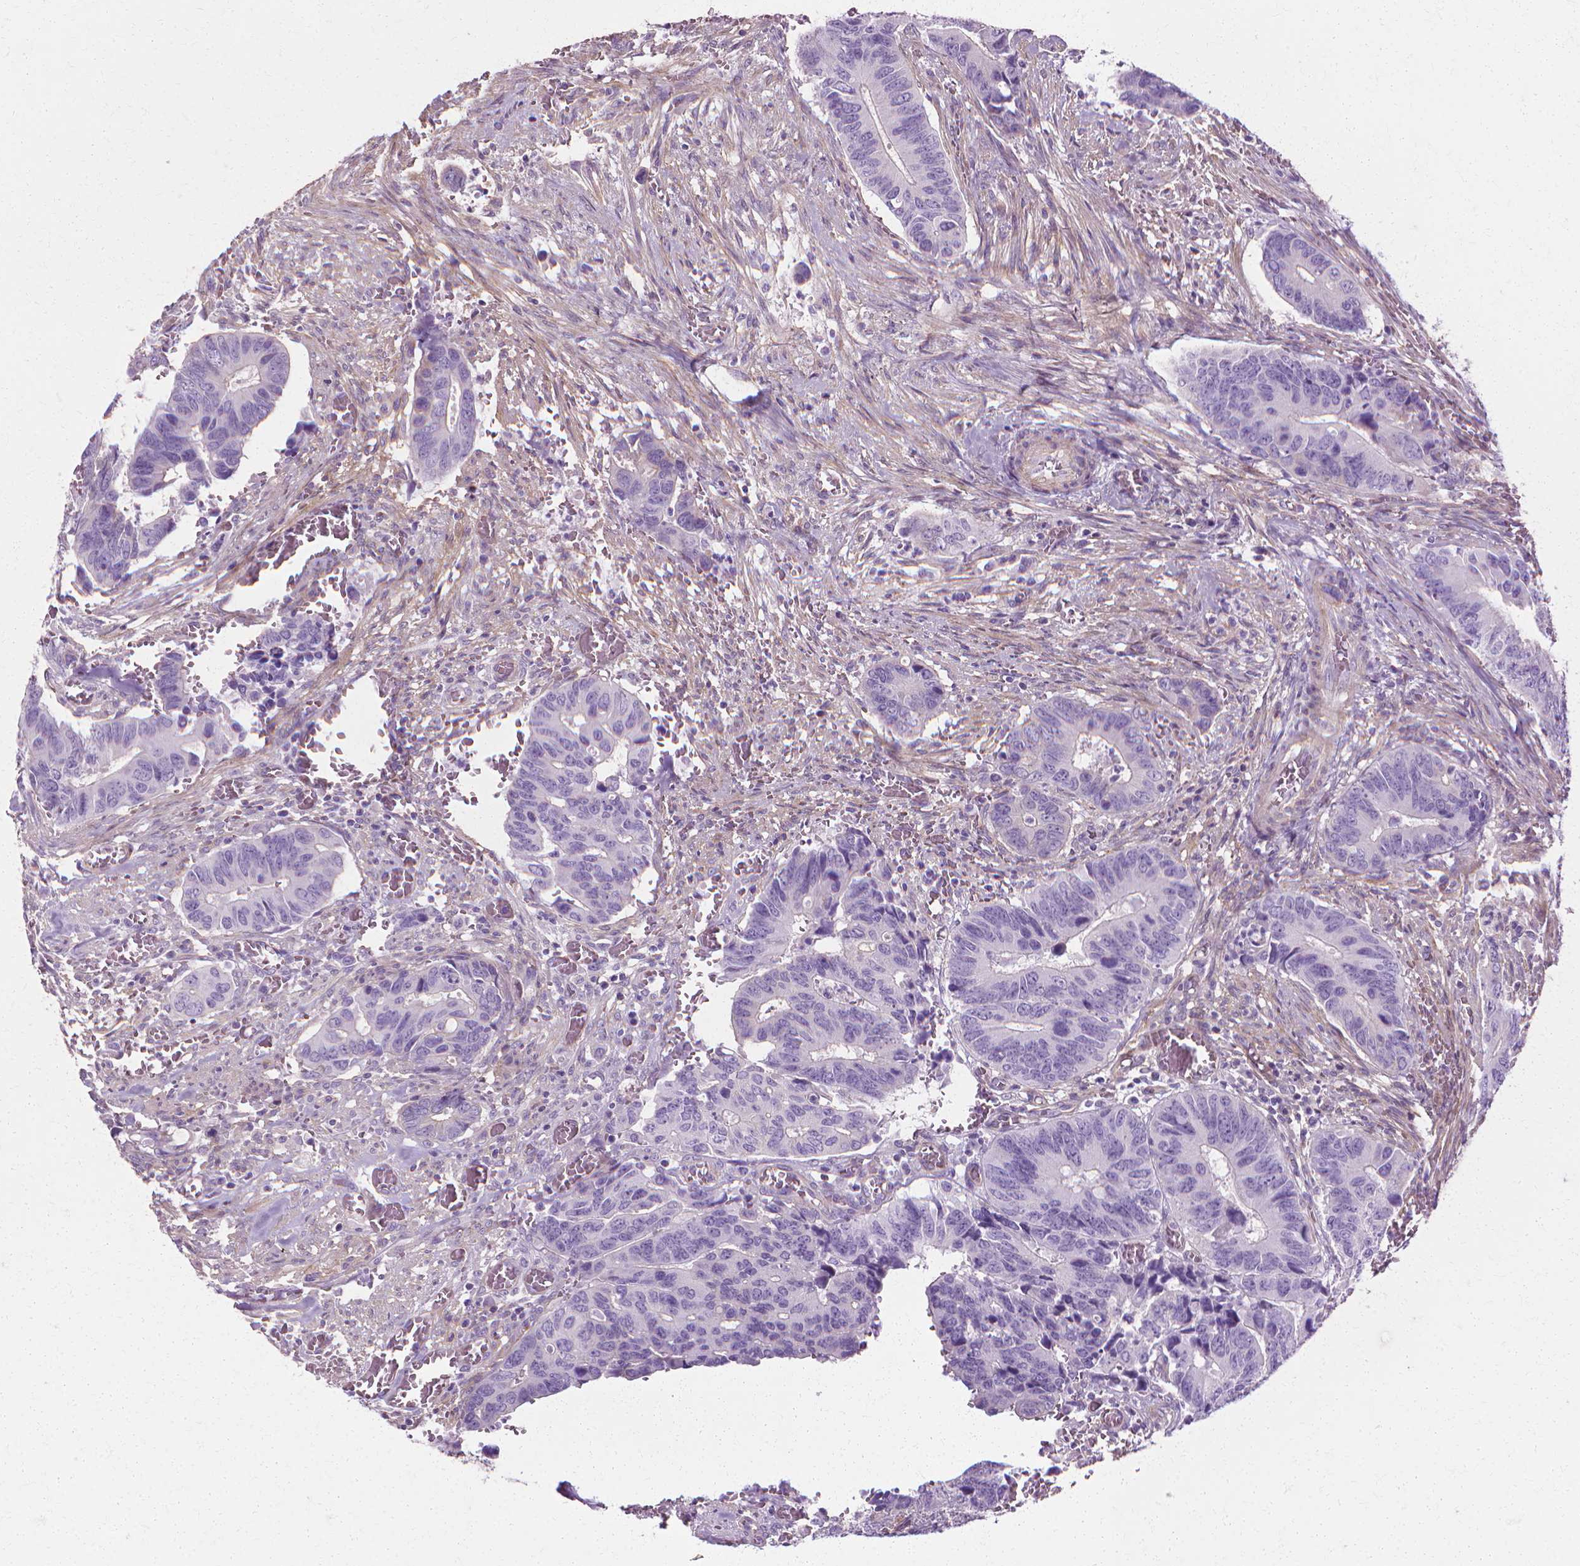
{"staining": {"intensity": "negative", "quantity": "none", "location": "none"}, "tissue": "colorectal cancer", "cell_type": "Tumor cells", "image_type": "cancer", "snomed": [{"axis": "morphology", "description": "Adenocarcinoma, NOS"}, {"axis": "topography", "description": "Colon"}], "caption": "Tumor cells are negative for protein expression in human colorectal cancer (adenocarcinoma). (DAB (3,3'-diaminobenzidine) immunohistochemistry (IHC) with hematoxylin counter stain).", "gene": "CFAP157", "patient": {"sex": "male", "age": 49}}